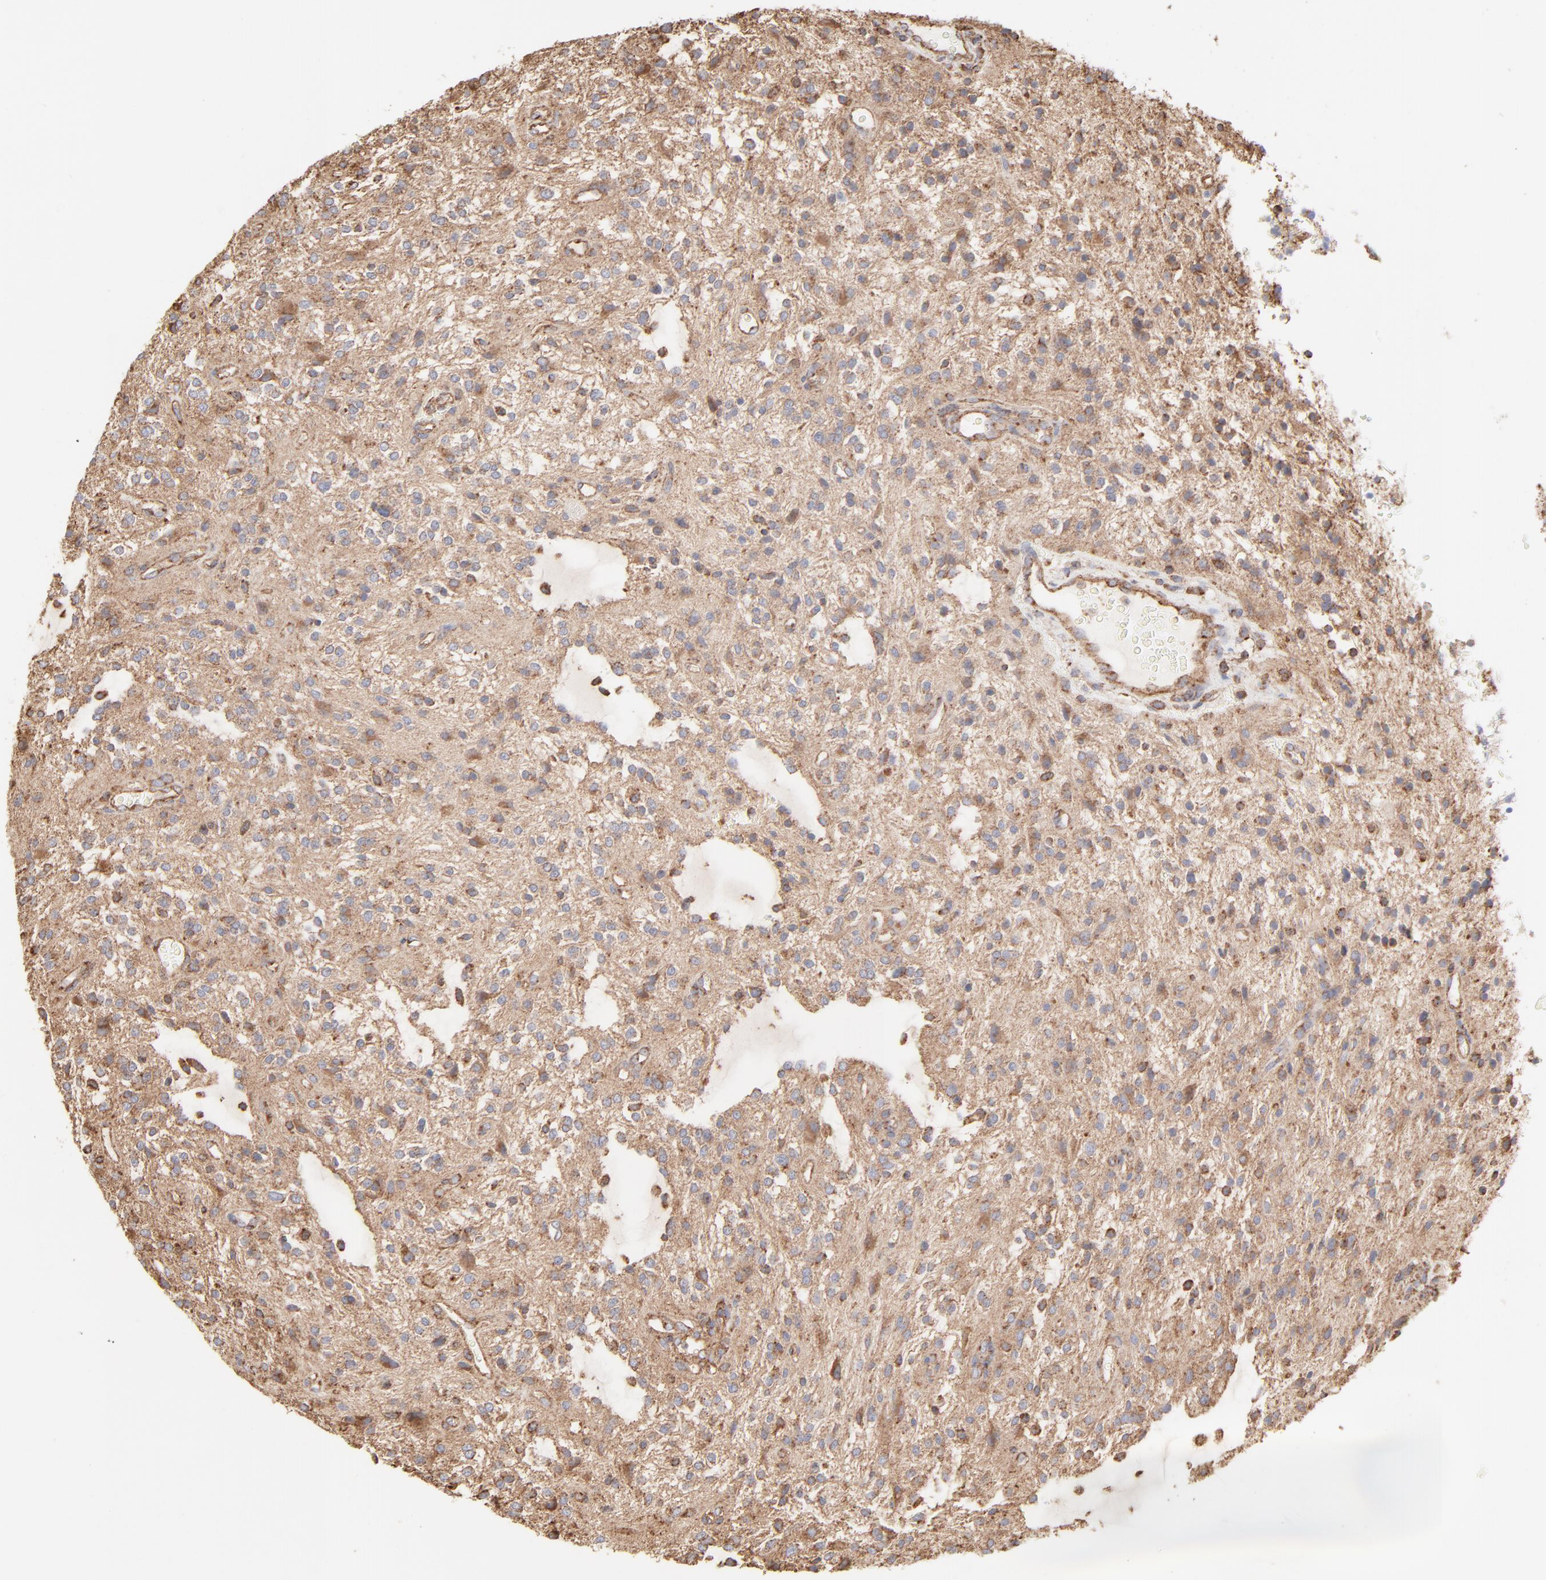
{"staining": {"intensity": "moderate", "quantity": ">75%", "location": "cytoplasmic/membranous"}, "tissue": "glioma", "cell_type": "Tumor cells", "image_type": "cancer", "snomed": [{"axis": "morphology", "description": "Glioma, malignant, NOS"}, {"axis": "topography", "description": "Cerebellum"}], "caption": "Protein expression analysis of glioma (malignant) exhibits moderate cytoplasmic/membranous staining in approximately >75% of tumor cells.", "gene": "CLTB", "patient": {"sex": "female", "age": 10}}